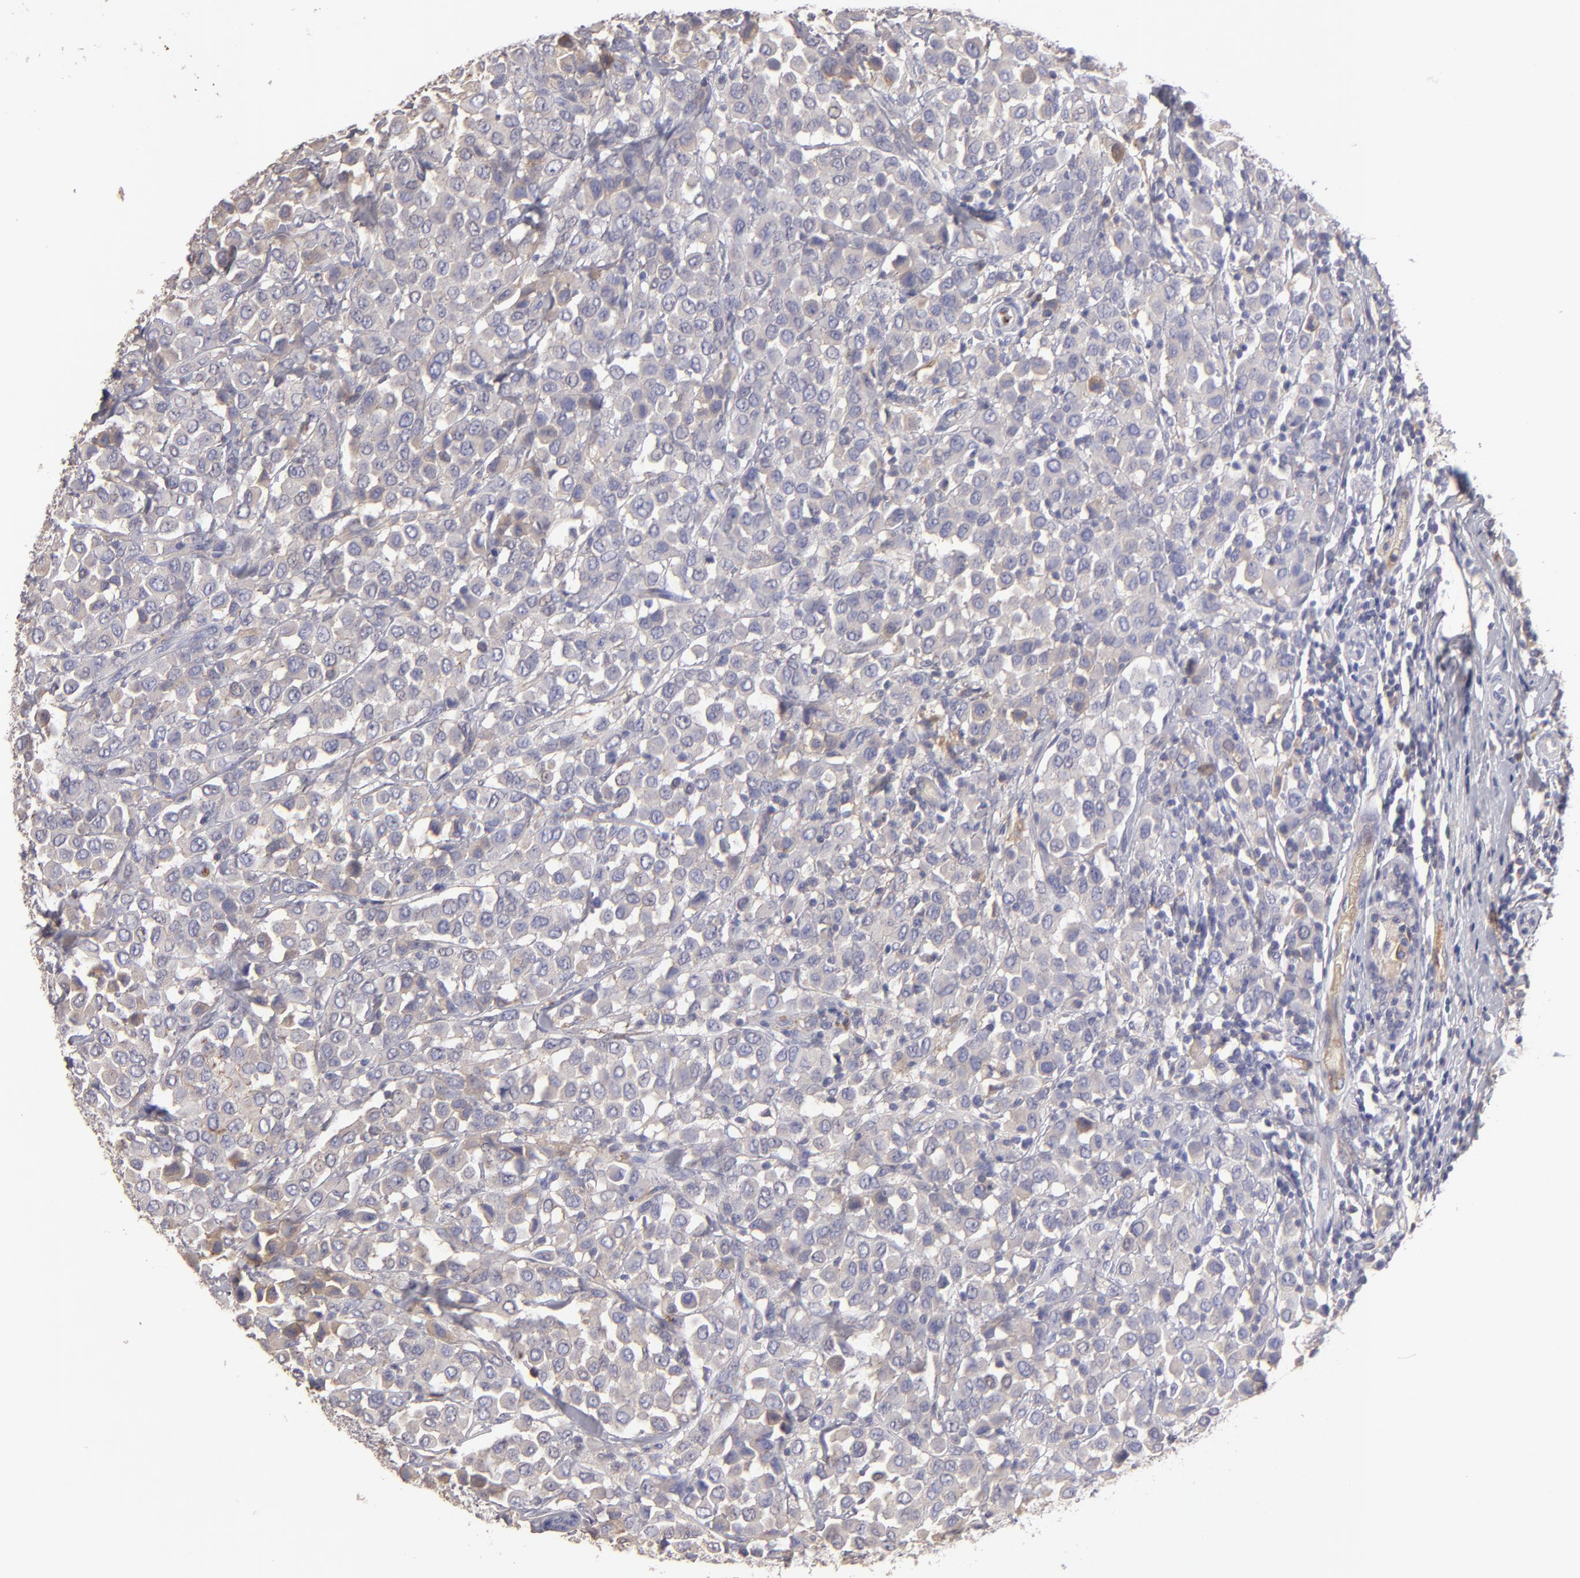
{"staining": {"intensity": "weak", "quantity": ">75%", "location": "cytoplasmic/membranous"}, "tissue": "breast cancer", "cell_type": "Tumor cells", "image_type": "cancer", "snomed": [{"axis": "morphology", "description": "Duct carcinoma"}, {"axis": "topography", "description": "Breast"}], "caption": "A brown stain highlights weak cytoplasmic/membranous staining of a protein in breast invasive ductal carcinoma tumor cells.", "gene": "ABCC4", "patient": {"sex": "female", "age": 61}}